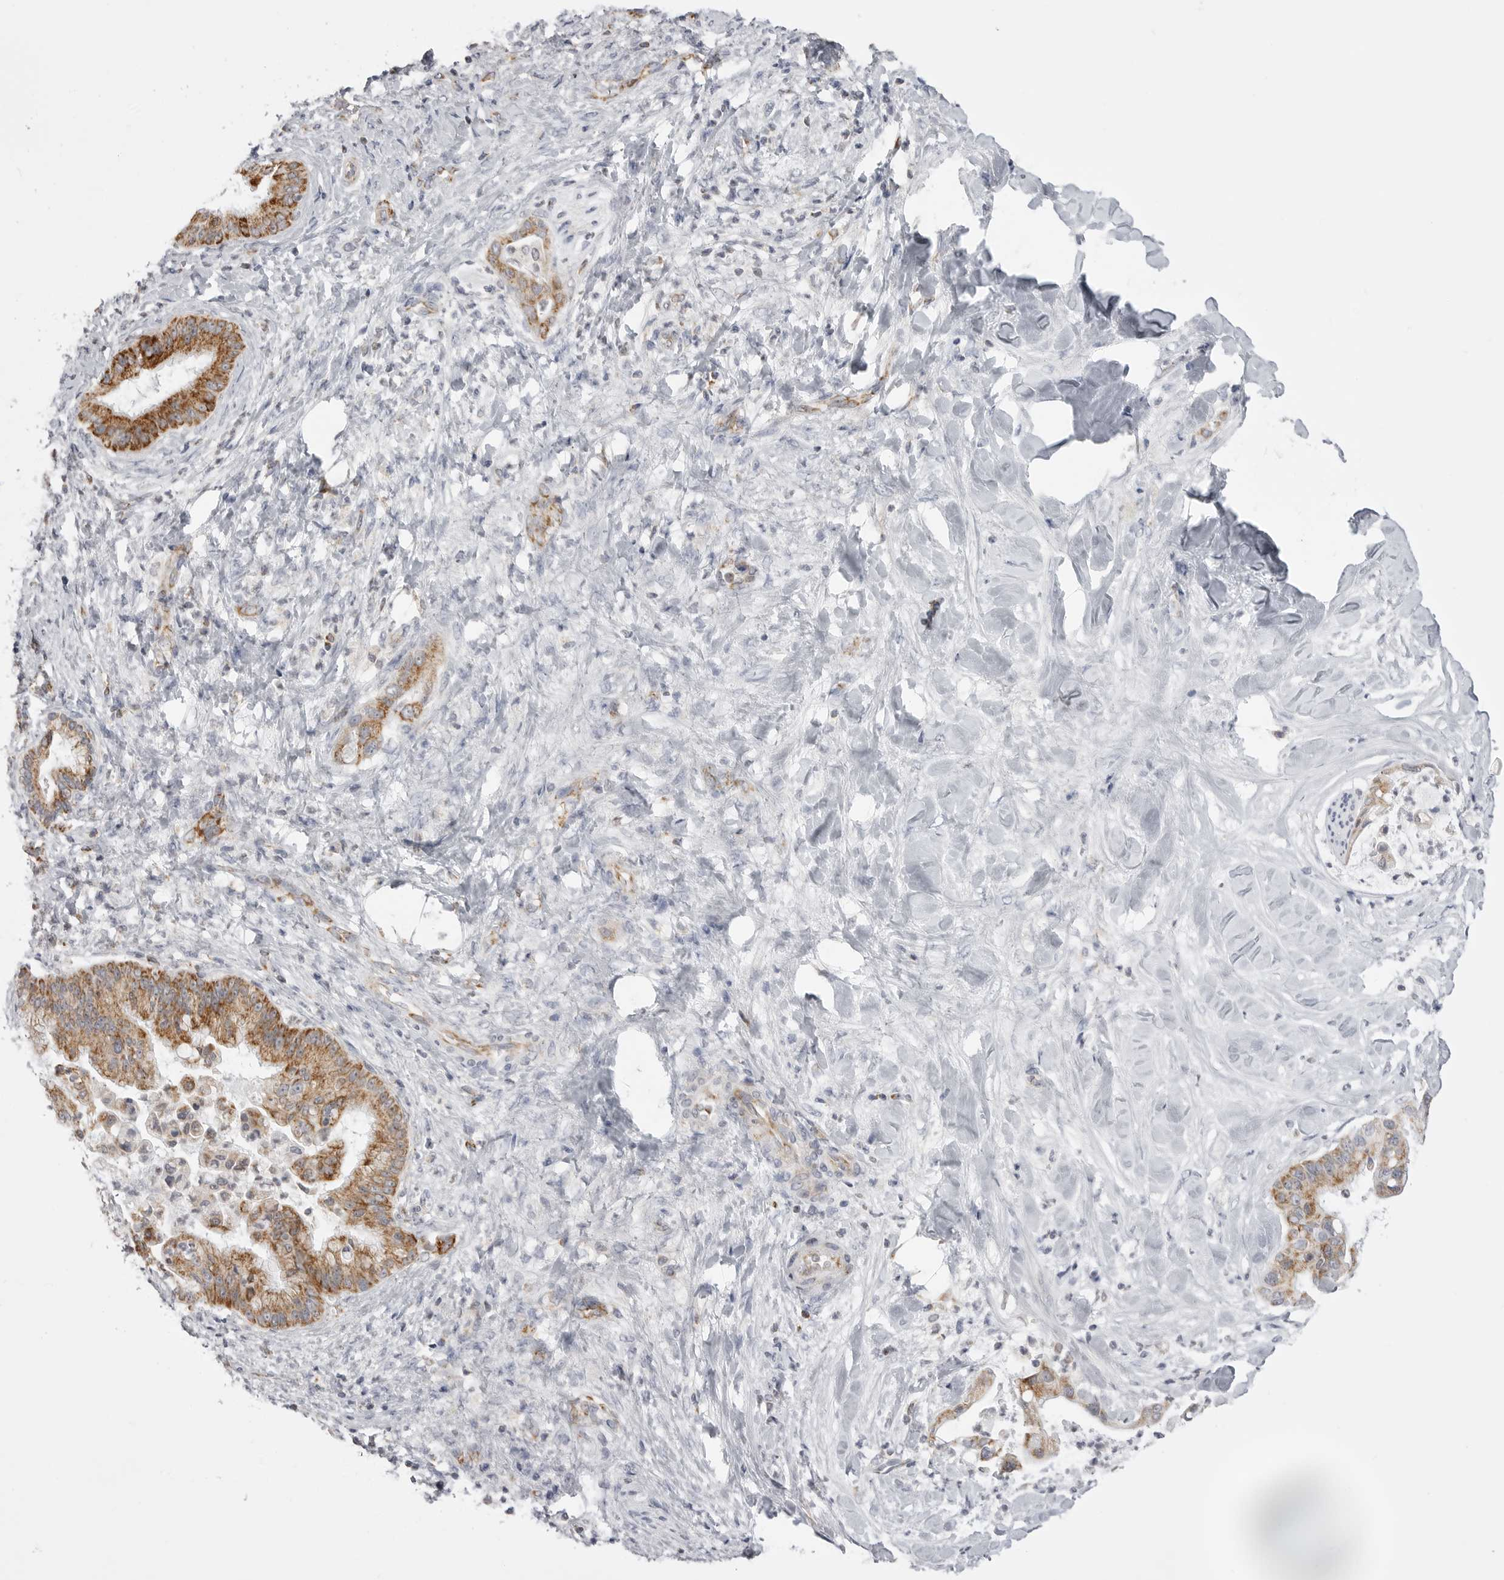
{"staining": {"intensity": "moderate", "quantity": ">75%", "location": "cytoplasmic/membranous"}, "tissue": "liver cancer", "cell_type": "Tumor cells", "image_type": "cancer", "snomed": [{"axis": "morphology", "description": "Cholangiocarcinoma"}, {"axis": "topography", "description": "Liver"}], "caption": "DAB immunohistochemical staining of human liver cancer exhibits moderate cytoplasmic/membranous protein staining in about >75% of tumor cells.", "gene": "TUFM", "patient": {"sex": "female", "age": 54}}